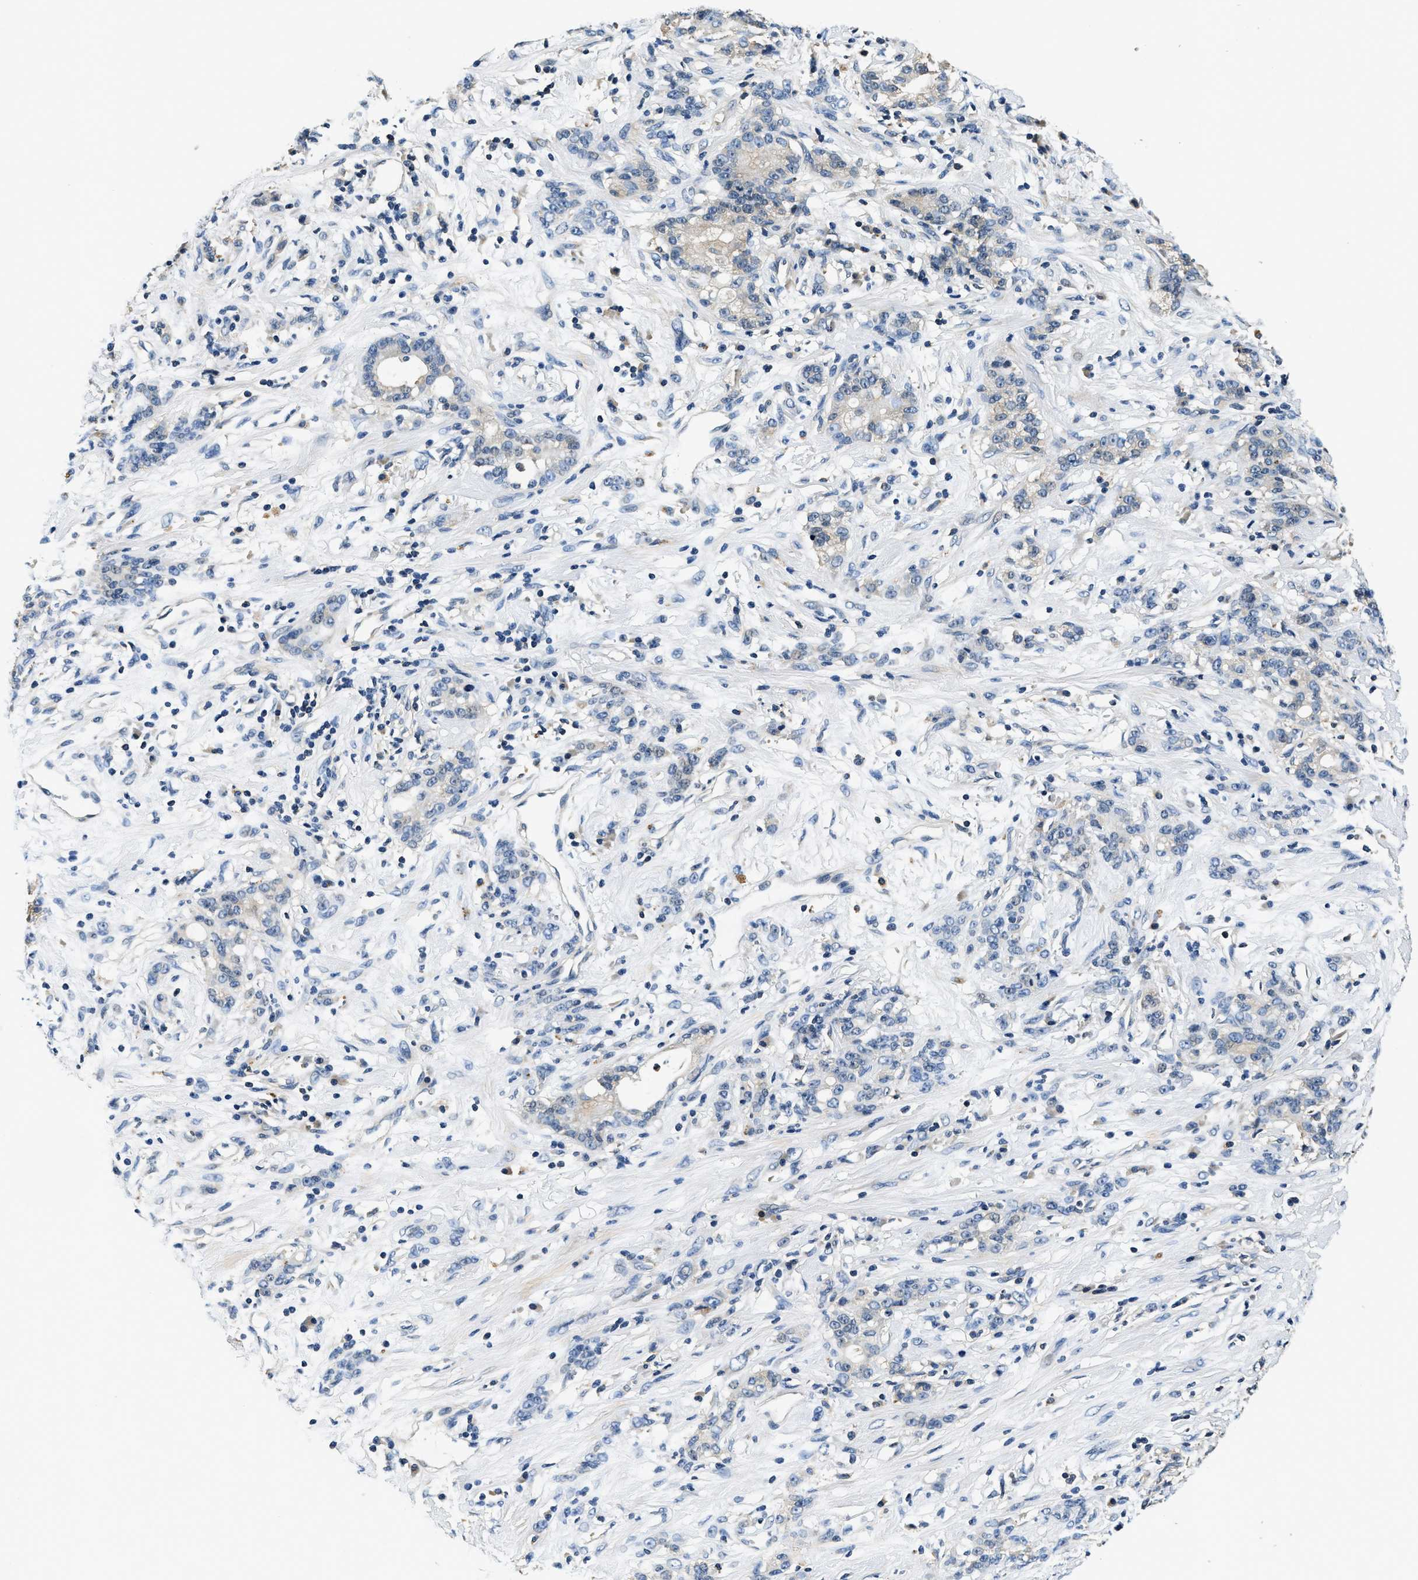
{"staining": {"intensity": "weak", "quantity": "<25%", "location": "cytoplasmic/membranous"}, "tissue": "stomach cancer", "cell_type": "Tumor cells", "image_type": "cancer", "snomed": [{"axis": "morphology", "description": "Adenocarcinoma, NOS"}, {"axis": "topography", "description": "Stomach, lower"}], "caption": "There is no significant expression in tumor cells of stomach cancer.", "gene": "RESF1", "patient": {"sex": "male", "age": 88}}